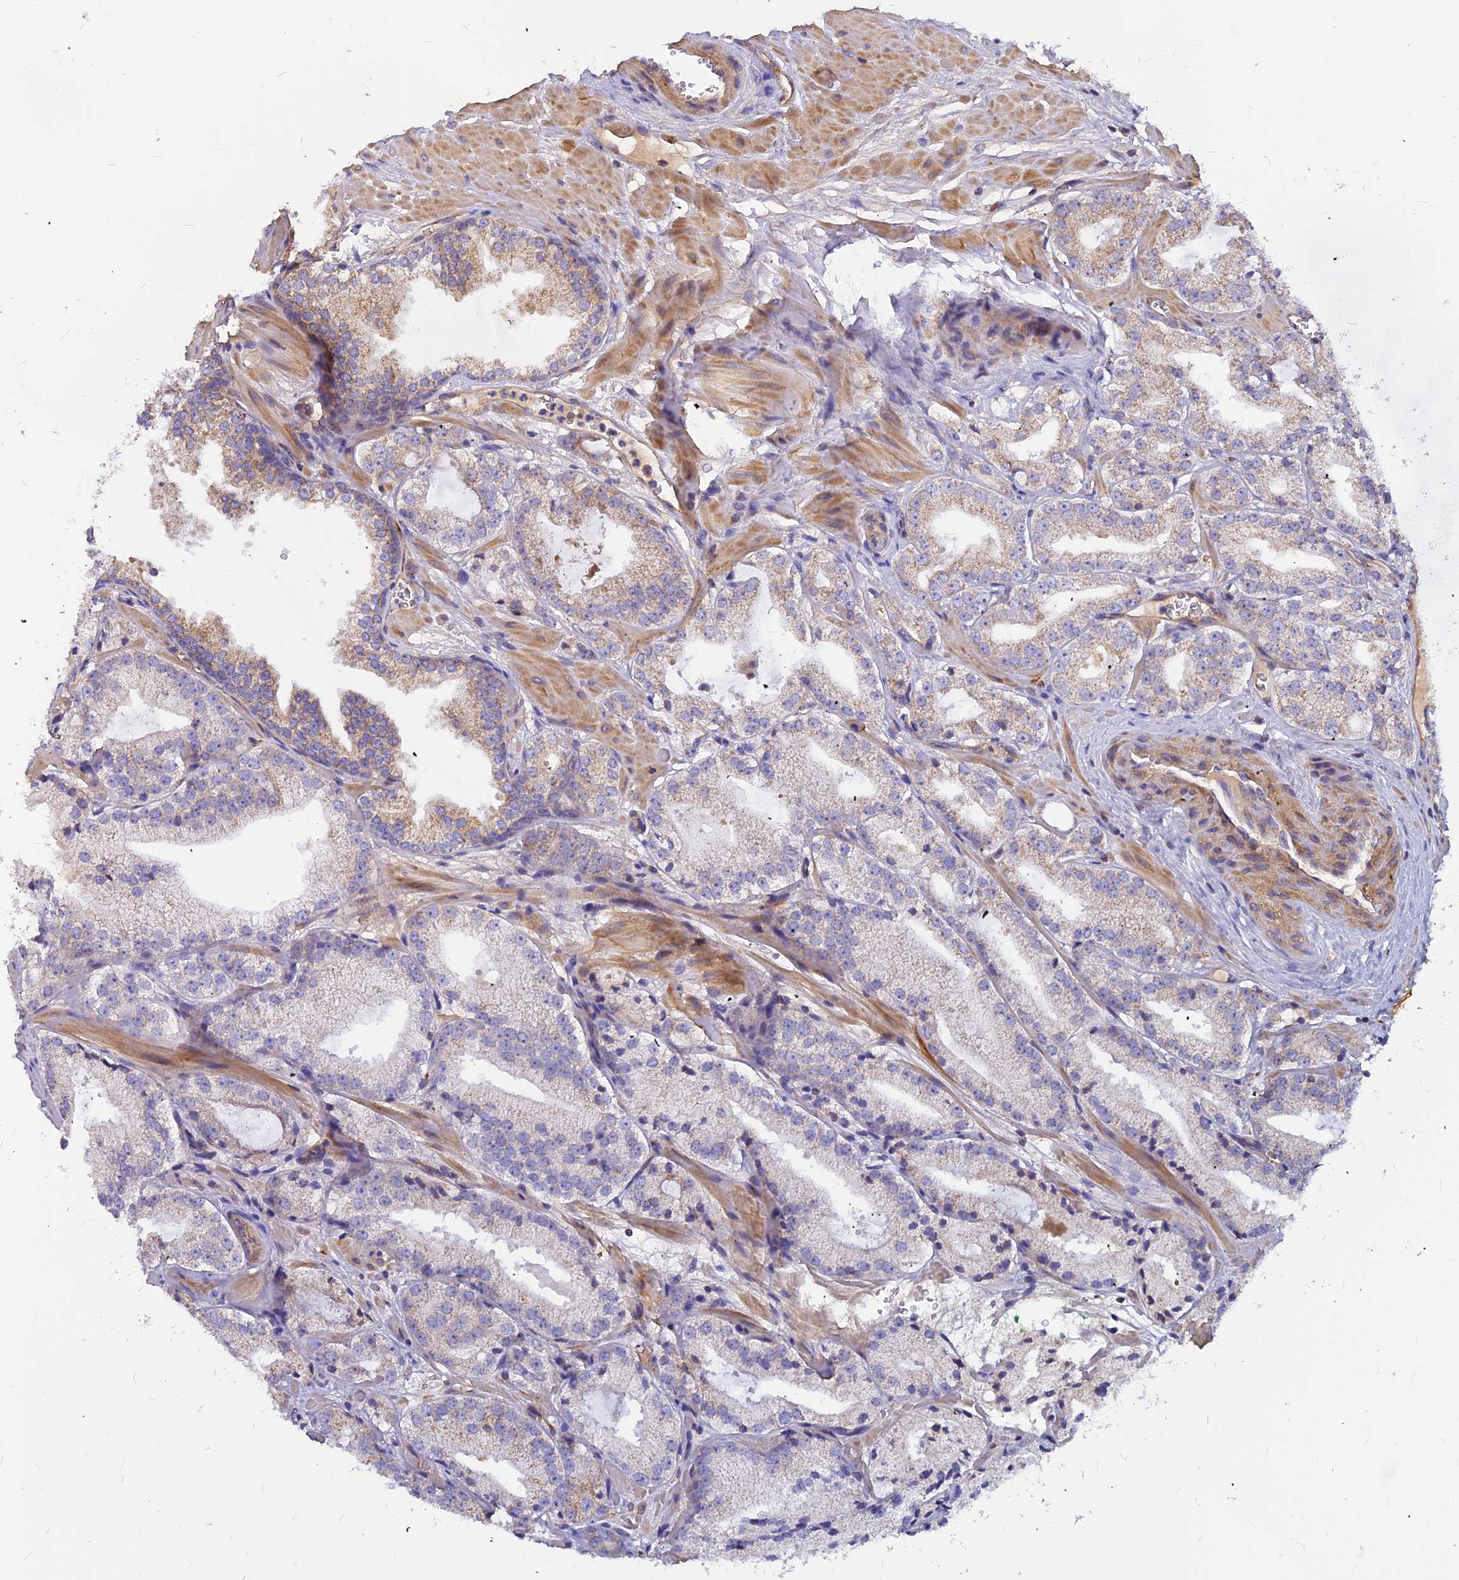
{"staining": {"intensity": "moderate", "quantity": "<25%", "location": "cytoplasmic/membranous"}, "tissue": "prostate cancer", "cell_type": "Tumor cells", "image_type": "cancer", "snomed": [{"axis": "morphology", "description": "Adenocarcinoma, Low grade"}, {"axis": "topography", "description": "Prostate"}], "caption": "Immunohistochemical staining of prostate cancer (low-grade adenocarcinoma) demonstrates low levels of moderate cytoplasmic/membranous protein staining in about <25% of tumor cells.", "gene": "ASPHD1", "patient": {"sex": "male", "age": 60}}